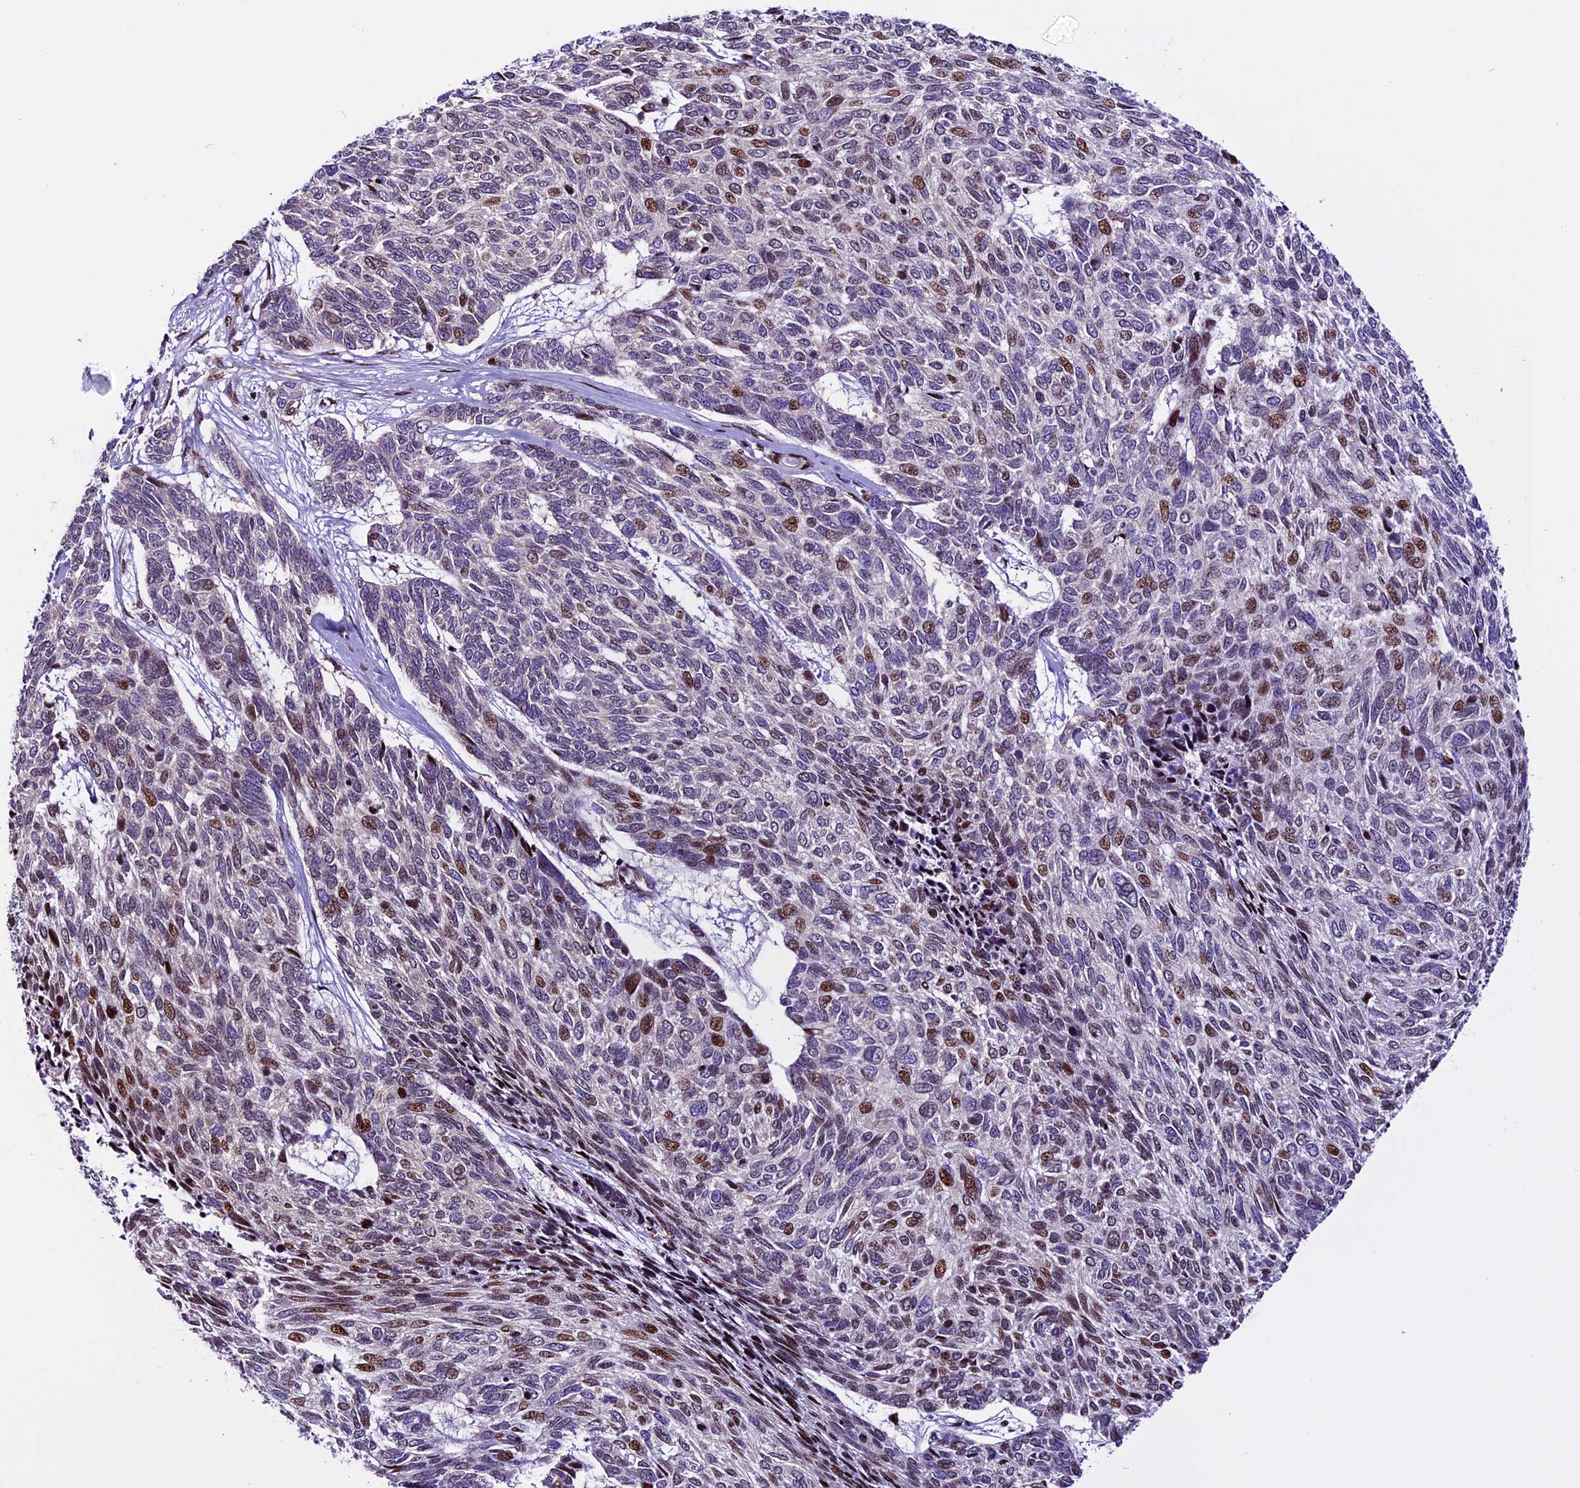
{"staining": {"intensity": "moderate", "quantity": "<25%", "location": "nuclear"}, "tissue": "skin cancer", "cell_type": "Tumor cells", "image_type": "cancer", "snomed": [{"axis": "morphology", "description": "Basal cell carcinoma"}, {"axis": "topography", "description": "Skin"}], "caption": "Skin basal cell carcinoma stained with immunohistochemistry exhibits moderate nuclear staining in about <25% of tumor cells. (IHC, brightfield microscopy, high magnification).", "gene": "RINL", "patient": {"sex": "female", "age": 65}}